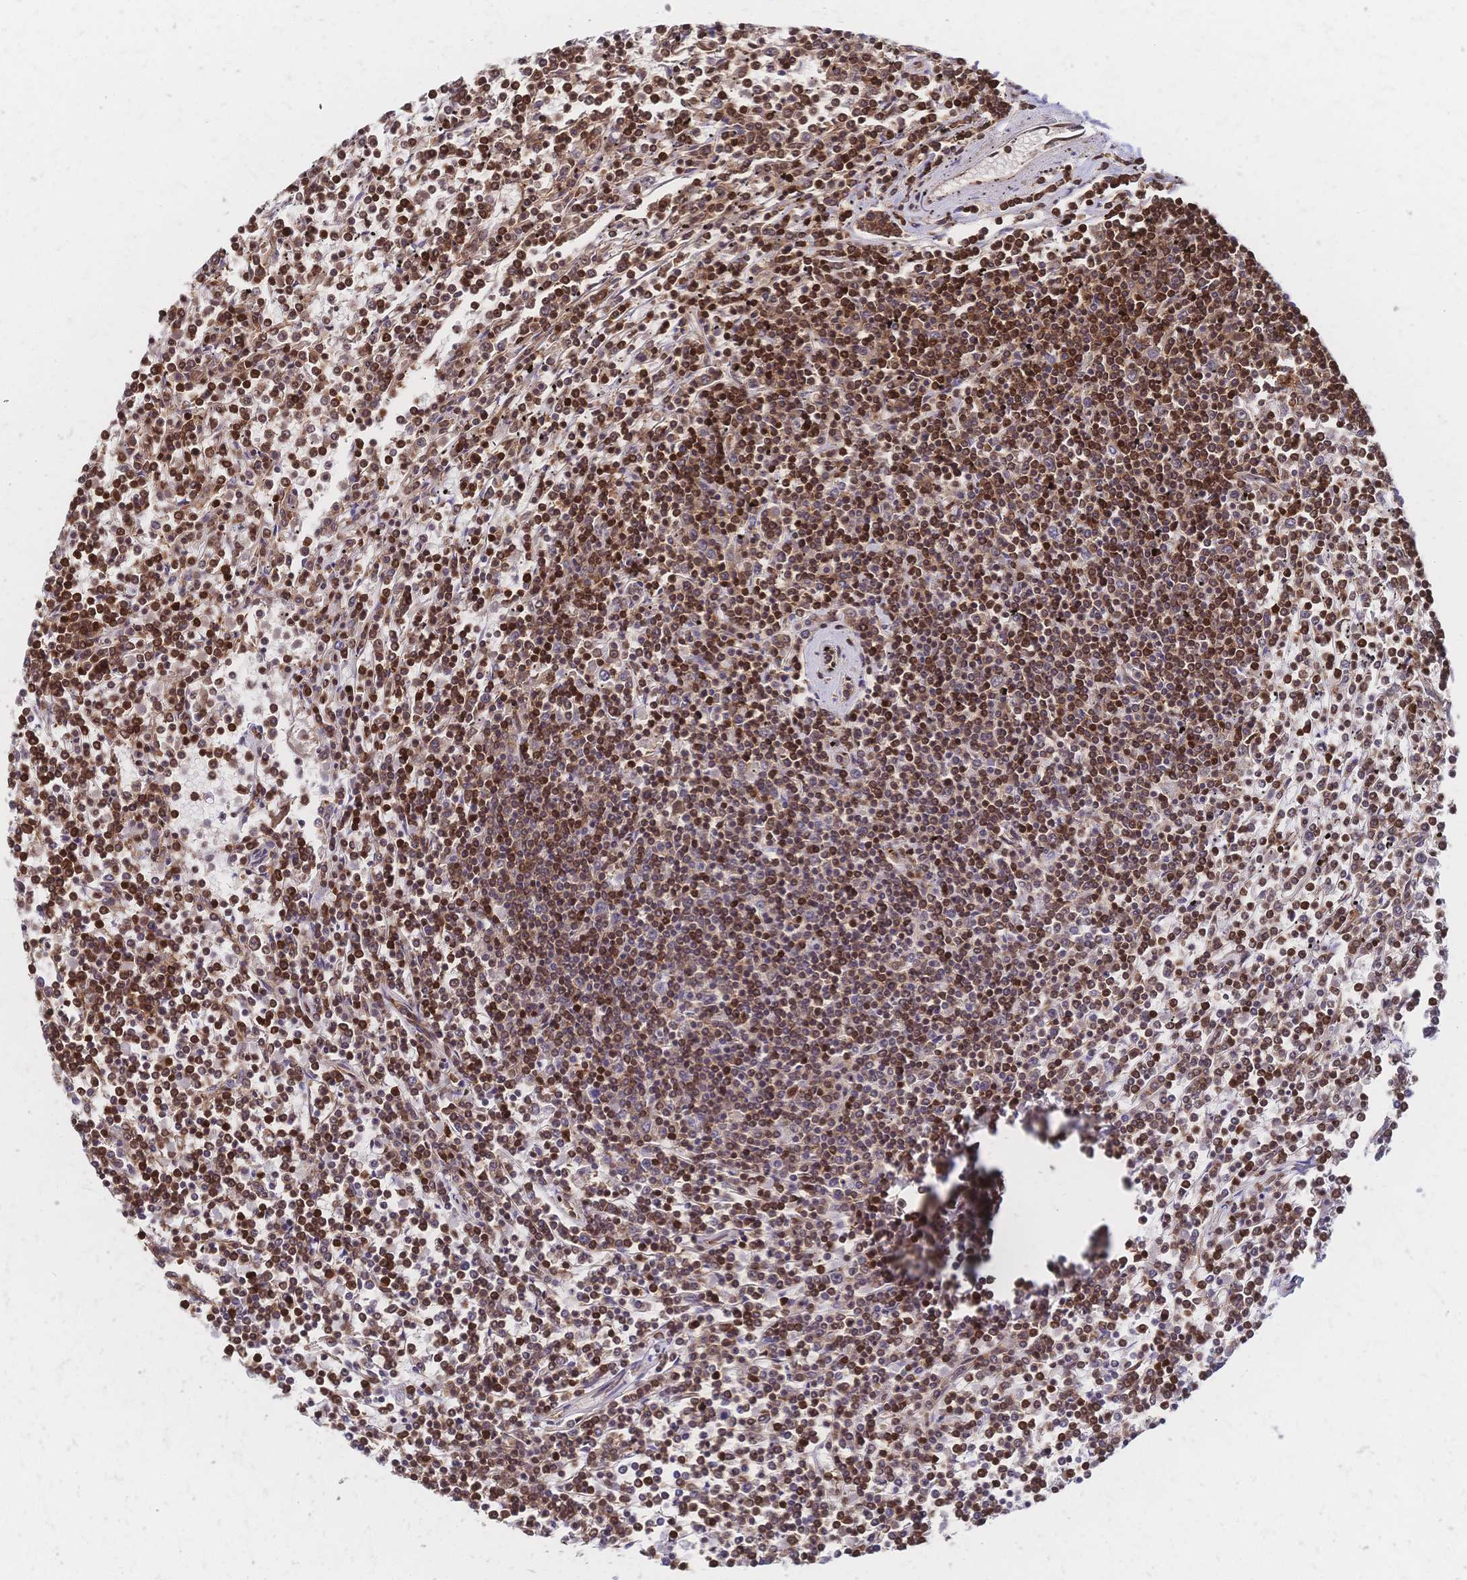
{"staining": {"intensity": "moderate", "quantity": "25%-75%", "location": "nuclear"}, "tissue": "lymphoma", "cell_type": "Tumor cells", "image_type": "cancer", "snomed": [{"axis": "morphology", "description": "Malignant lymphoma, non-Hodgkin's type, Low grade"}, {"axis": "topography", "description": "Spleen"}], "caption": "High-magnification brightfield microscopy of lymphoma stained with DAB (3,3'-diaminobenzidine) (brown) and counterstained with hematoxylin (blue). tumor cells exhibit moderate nuclear positivity is seen in approximately25%-75% of cells.", "gene": "HDGF", "patient": {"sex": "female", "age": 19}}